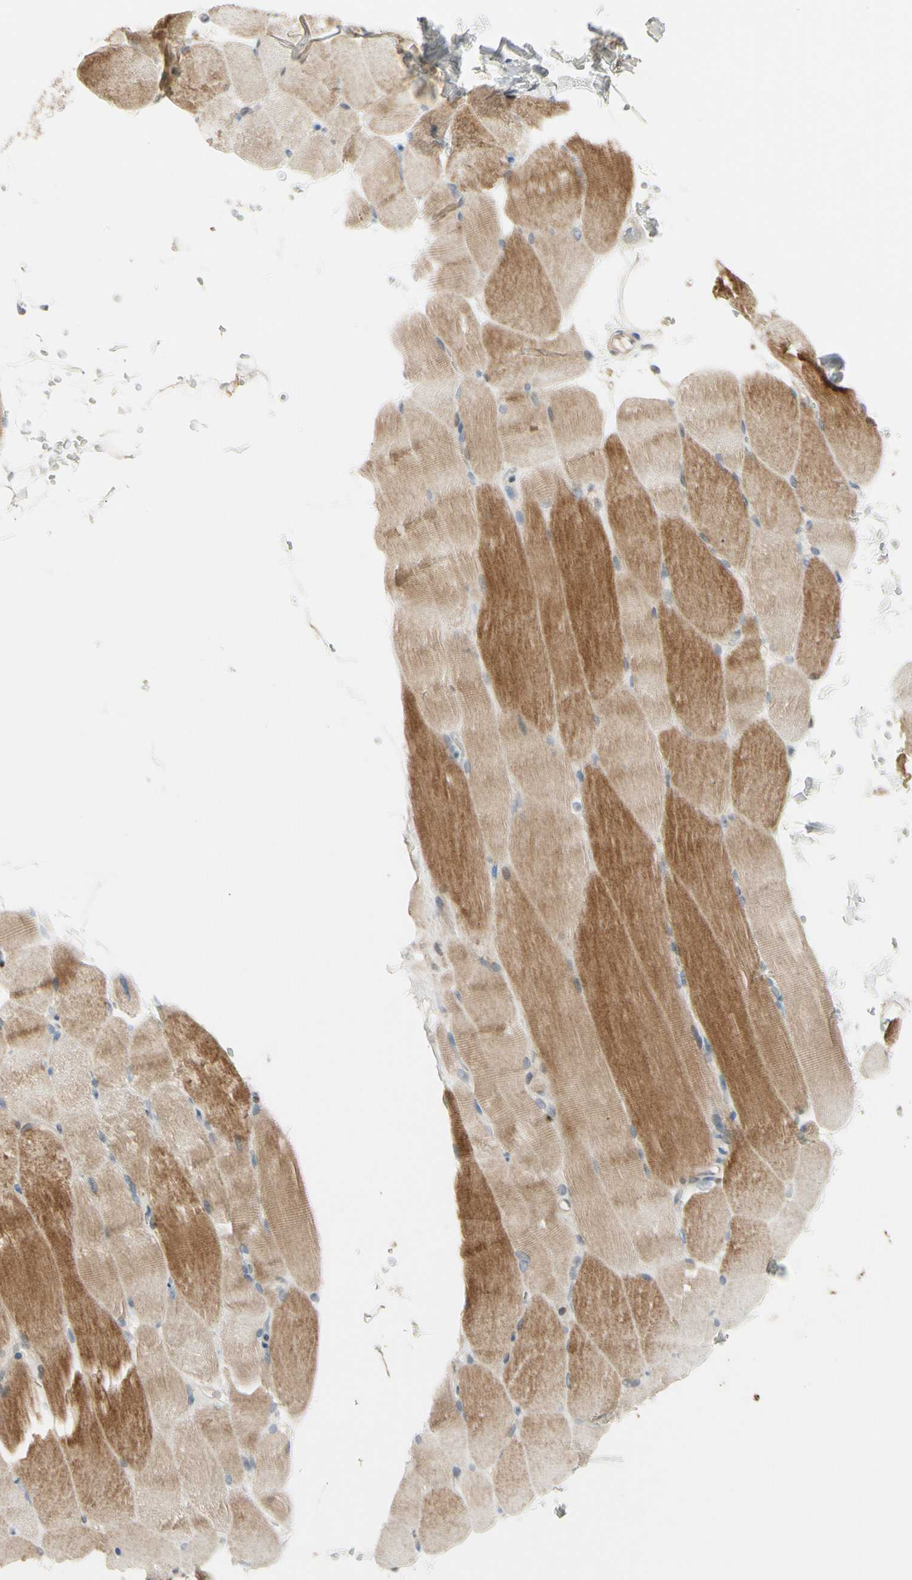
{"staining": {"intensity": "moderate", "quantity": "25%-75%", "location": "cytoplasmic/membranous"}, "tissue": "skeletal muscle", "cell_type": "Myocytes", "image_type": "normal", "snomed": [{"axis": "morphology", "description": "Normal tissue, NOS"}, {"axis": "topography", "description": "Skeletal muscle"}, {"axis": "topography", "description": "Parathyroid gland"}], "caption": "DAB immunohistochemical staining of unremarkable human skeletal muscle shows moderate cytoplasmic/membranous protein positivity in about 25%-75% of myocytes. The staining is performed using DAB (3,3'-diaminobenzidine) brown chromogen to label protein expression. The nuclei are counter-stained blue using hematoxylin.", "gene": "NFYA", "patient": {"sex": "female", "age": 37}}